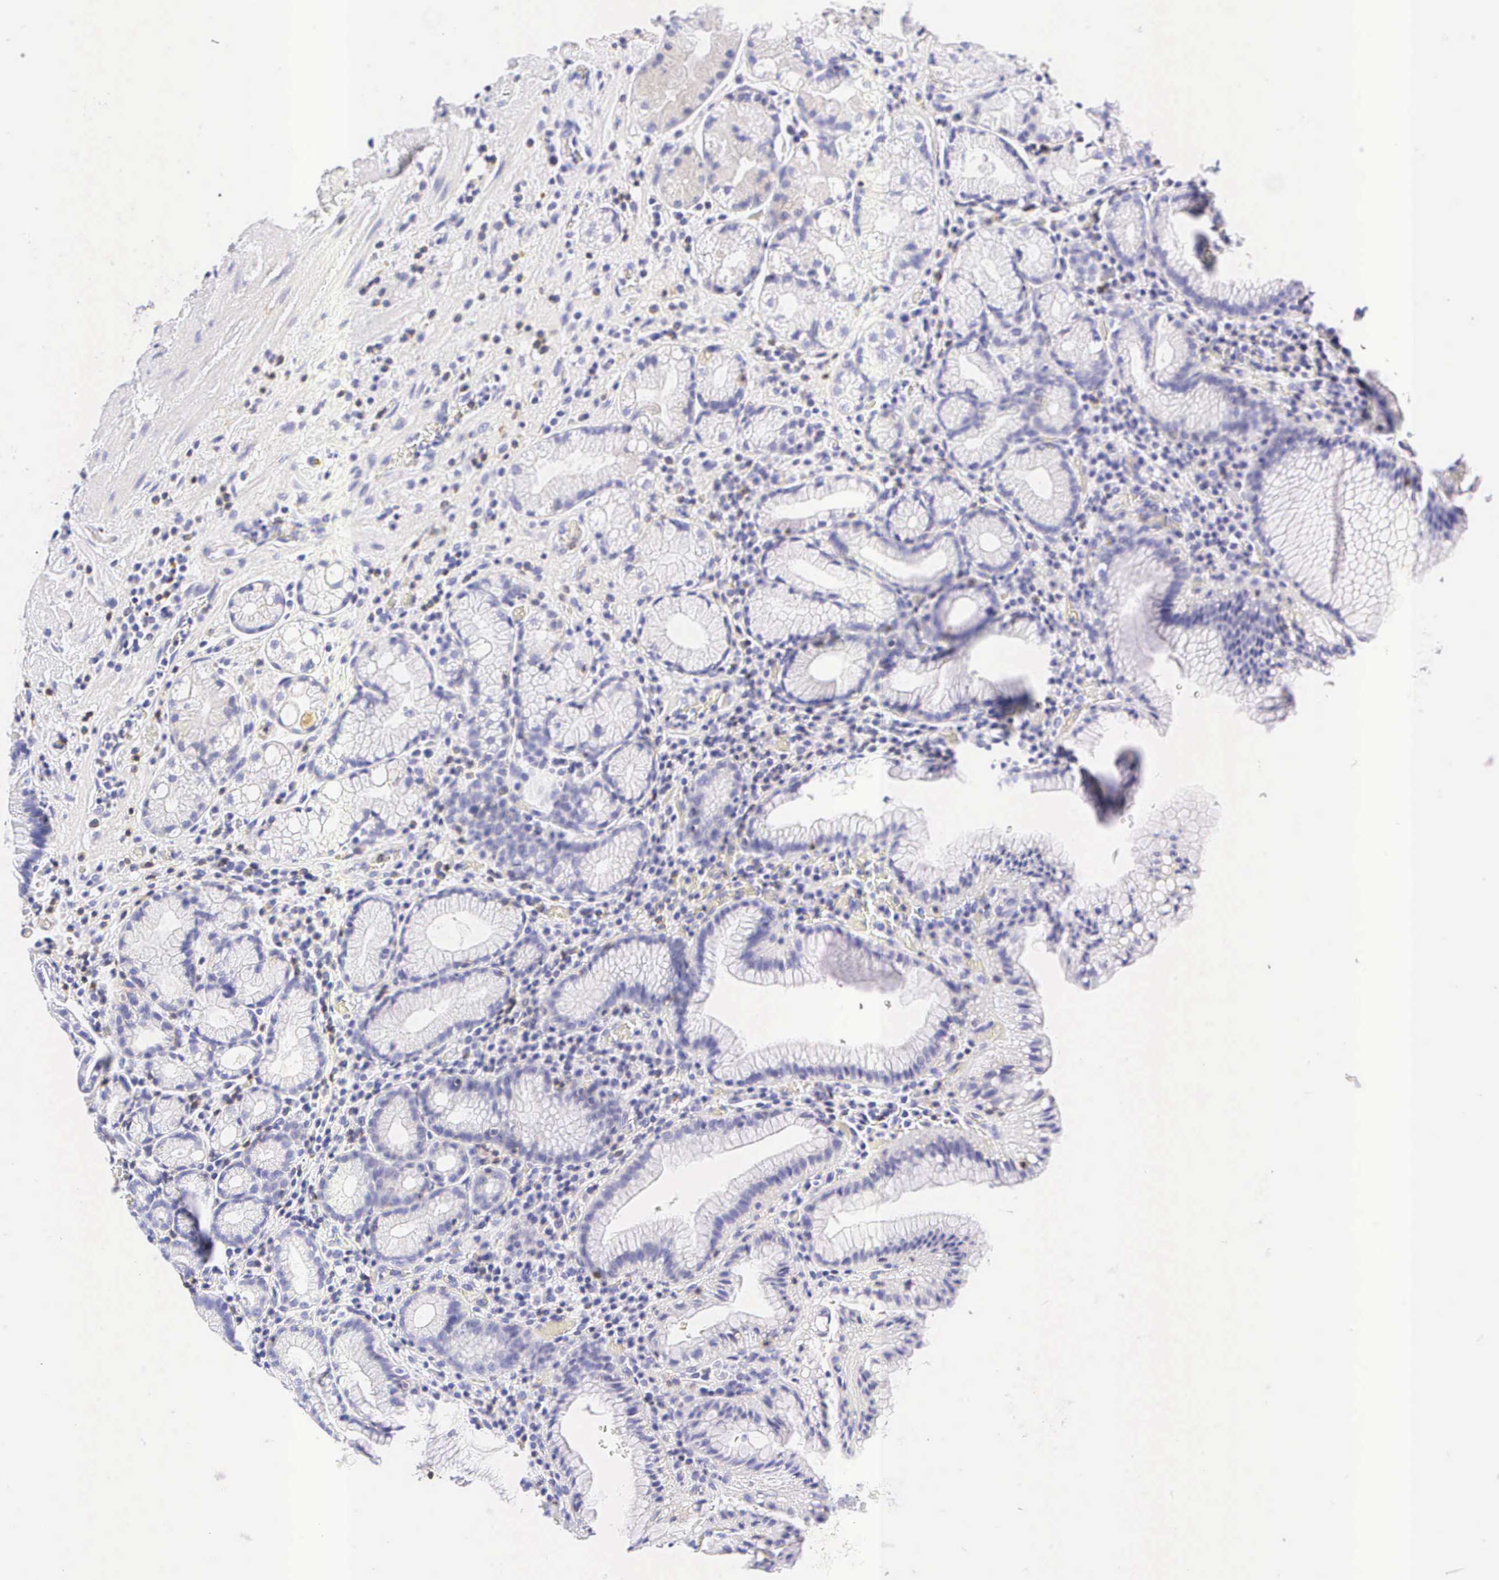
{"staining": {"intensity": "negative", "quantity": "none", "location": "none"}, "tissue": "stomach", "cell_type": "Glandular cells", "image_type": "normal", "snomed": [{"axis": "morphology", "description": "Normal tissue, NOS"}, {"axis": "topography", "description": "Stomach, lower"}, {"axis": "topography", "description": "Duodenum"}], "caption": "The micrograph reveals no significant staining in glandular cells of stomach.", "gene": "CD3E", "patient": {"sex": "male", "age": 84}}